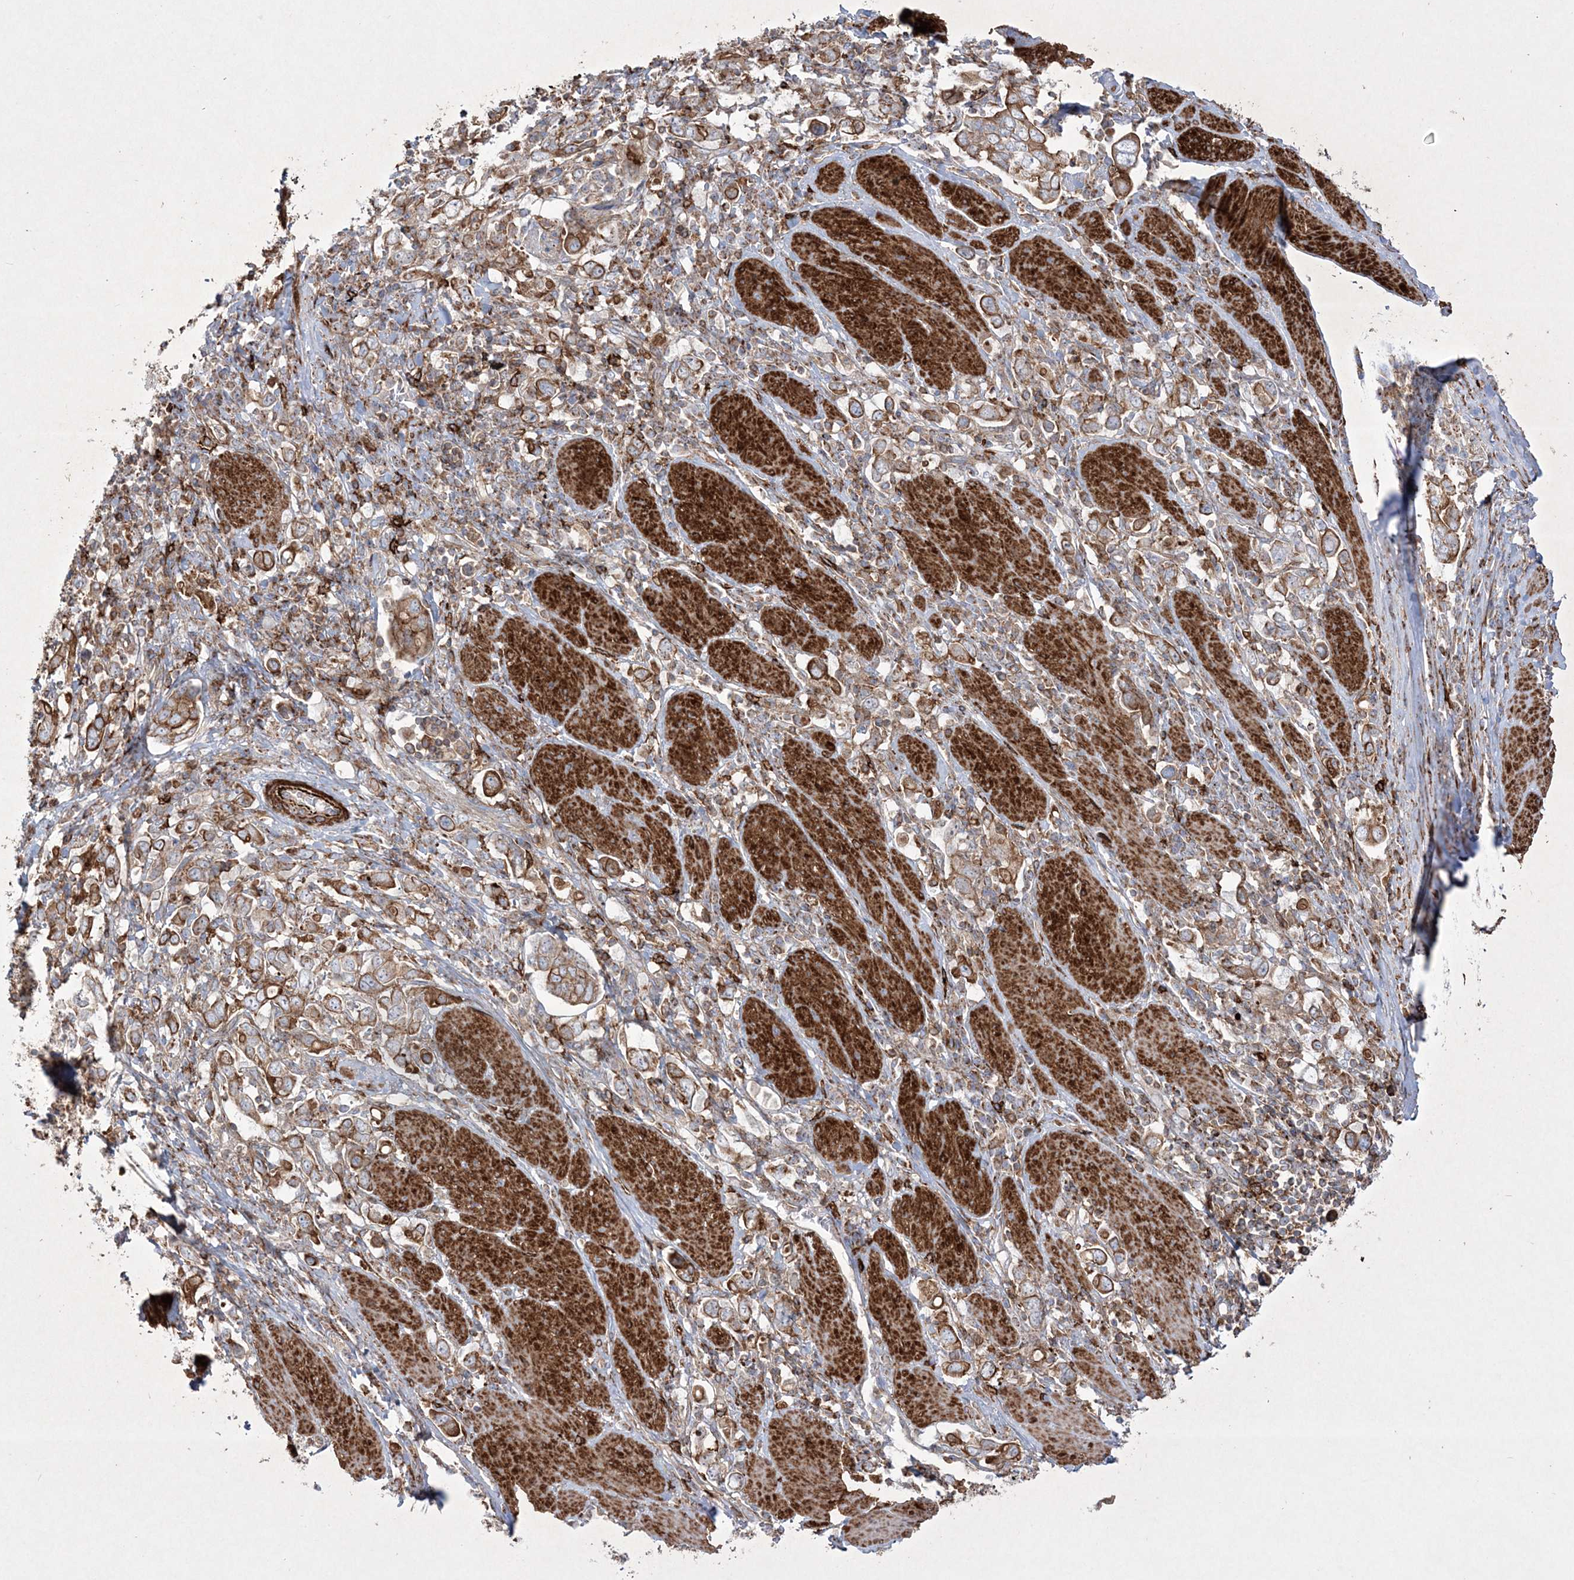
{"staining": {"intensity": "moderate", "quantity": ">75%", "location": "cytoplasmic/membranous"}, "tissue": "stomach cancer", "cell_type": "Tumor cells", "image_type": "cancer", "snomed": [{"axis": "morphology", "description": "Adenocarcinoma, NOS"}, {"axis": "topography", "description": "Stomach, upper"}], "caption": "Protein expression by IHC demonstrates moderate cytoplasmic/membranous staining in about >75% of tumor cells in stomach adenocarcinoma.", "gene": "RICTOR", "patient": {"sex": "male", "age": 62}}